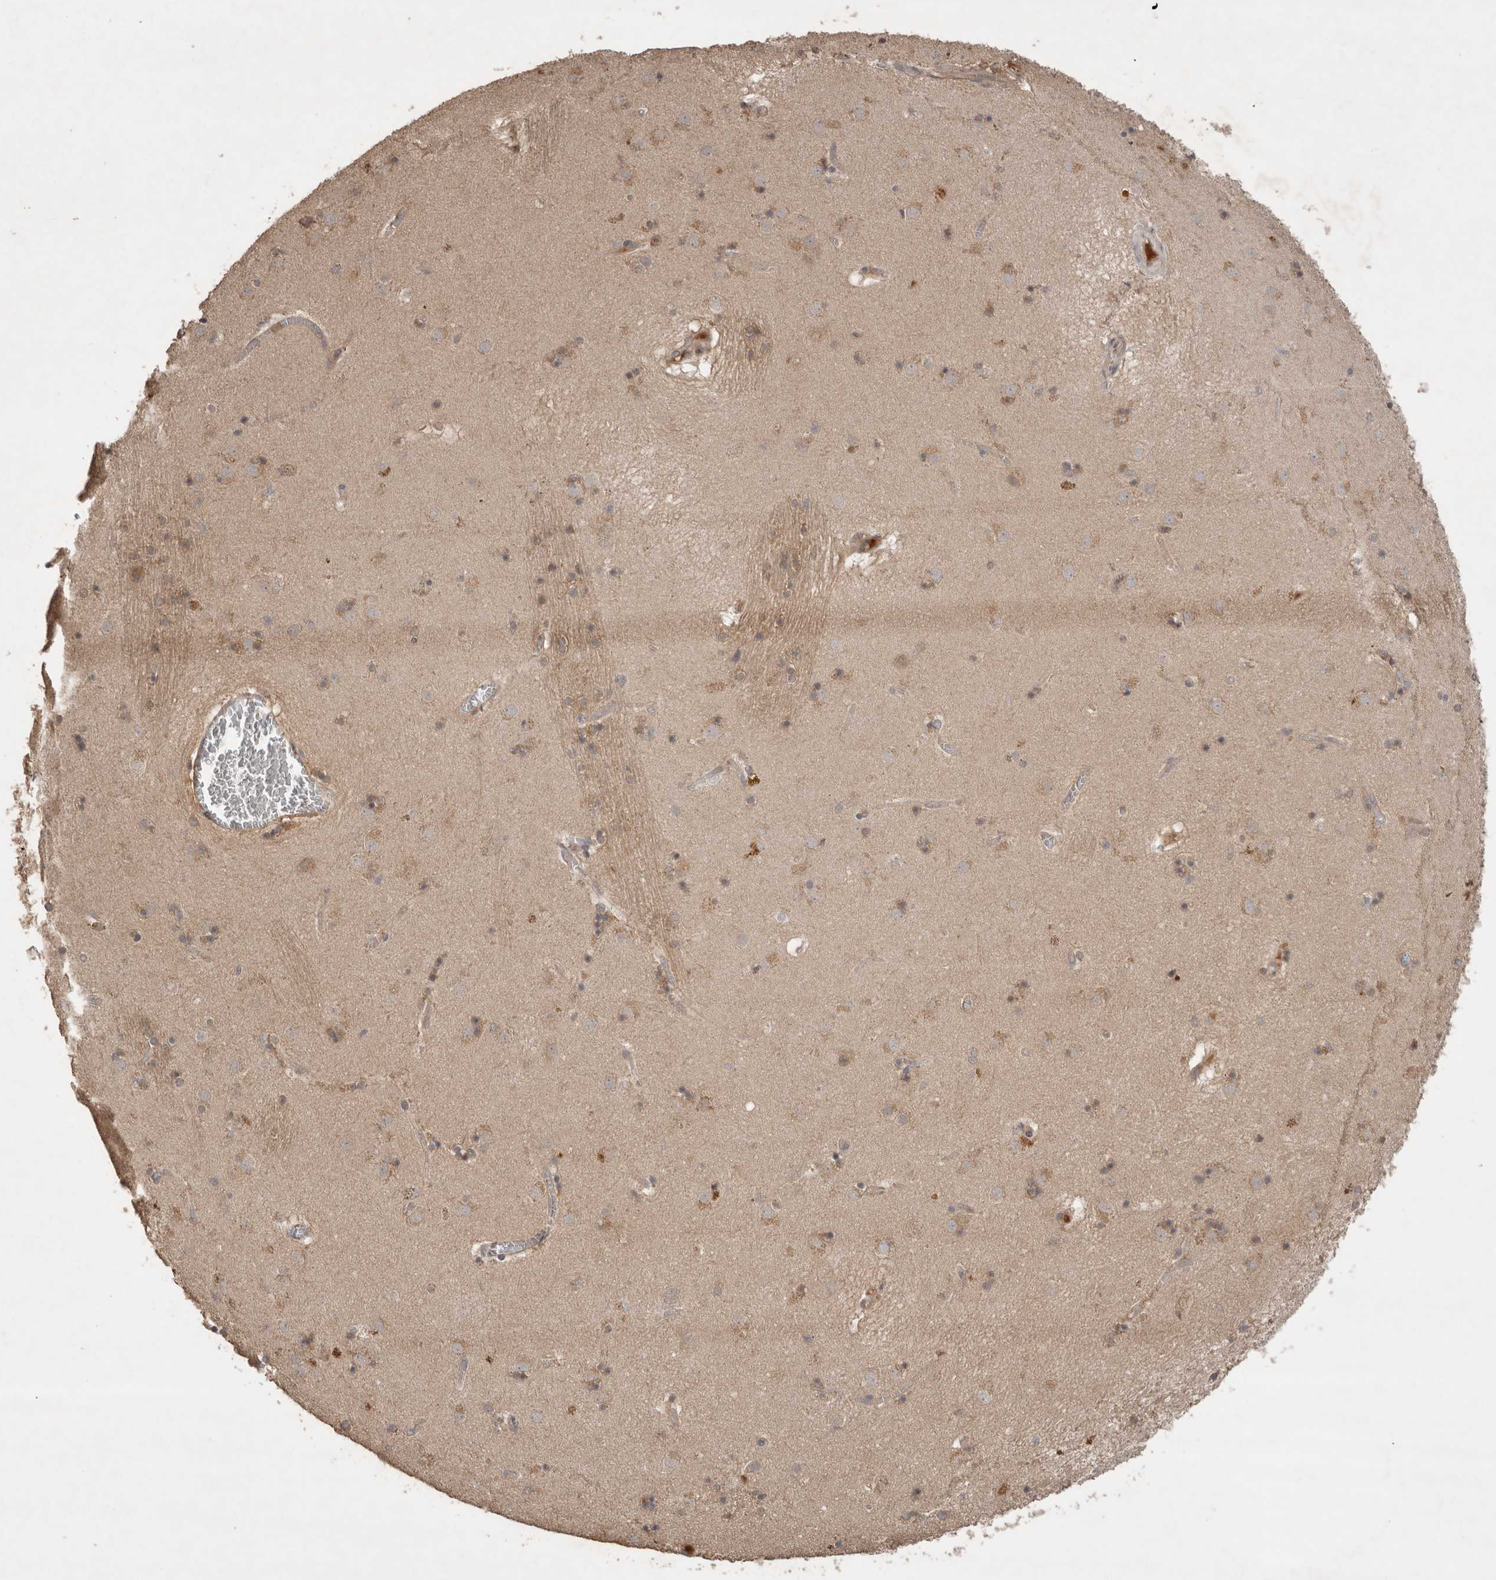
{"staining": {"intensity": "moderate", "quantity": "<25%", "location": "cytoplasmic/membranous"}, "tissue": "caudate", "cell_type": "Glial cells", "image_type": "normal", "snomed": [{"axis": "morphology", "description": "Normal tissue, NOS"}, {"axis": "topography", "description": "Lateral ventricle wall"}], "caption": "Glial cells demonstrate moderate cytoplasmic/membranous expression in approximately <25% of cells in unremarkable caudate. Nuclei are stained in blue.", "gene": "OTUD7B", "patient": {"sex": "male", "age": 70}}